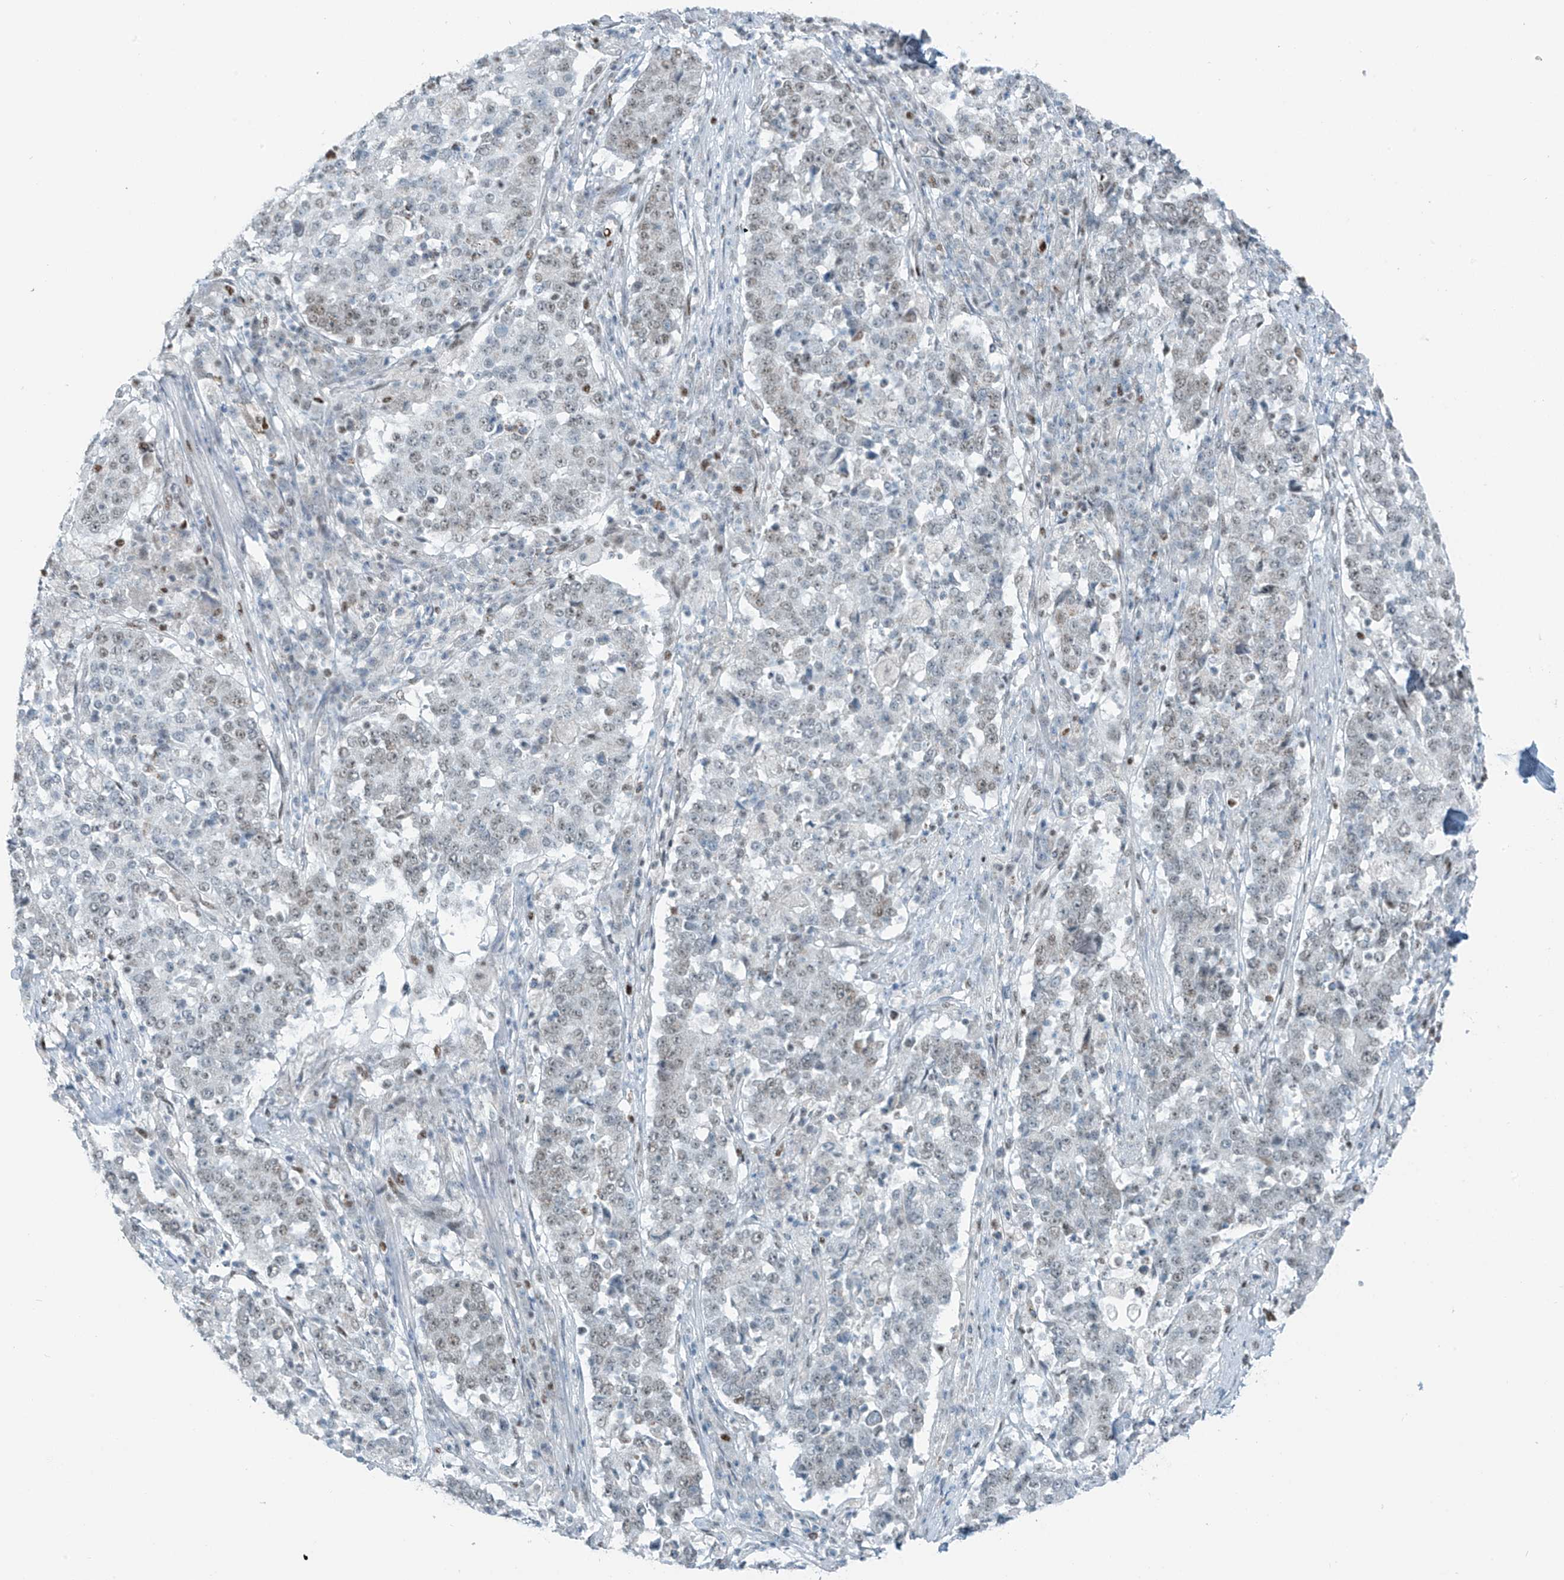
{"staining": {"intensity": "weak", "quantity": "<25%", "location": "nuclear"}, "tissue": "stomach cancer", "cell_type": "Tumor cells", "image_type": "cancer", "snomed": [{"axis": "morphology", "description": "Adenocarcinoma, NOS"}, {"axis": "topography", "description": "Stomach"}], "caption": "An immunohistochemistry (IHC) image of stomach adenocarcinoma is shown. There is no staining in tumor cells of stomach adenocarcinoma.", "gene": "WRNIP1", "patient": {"sex": "male", "age": 59}}